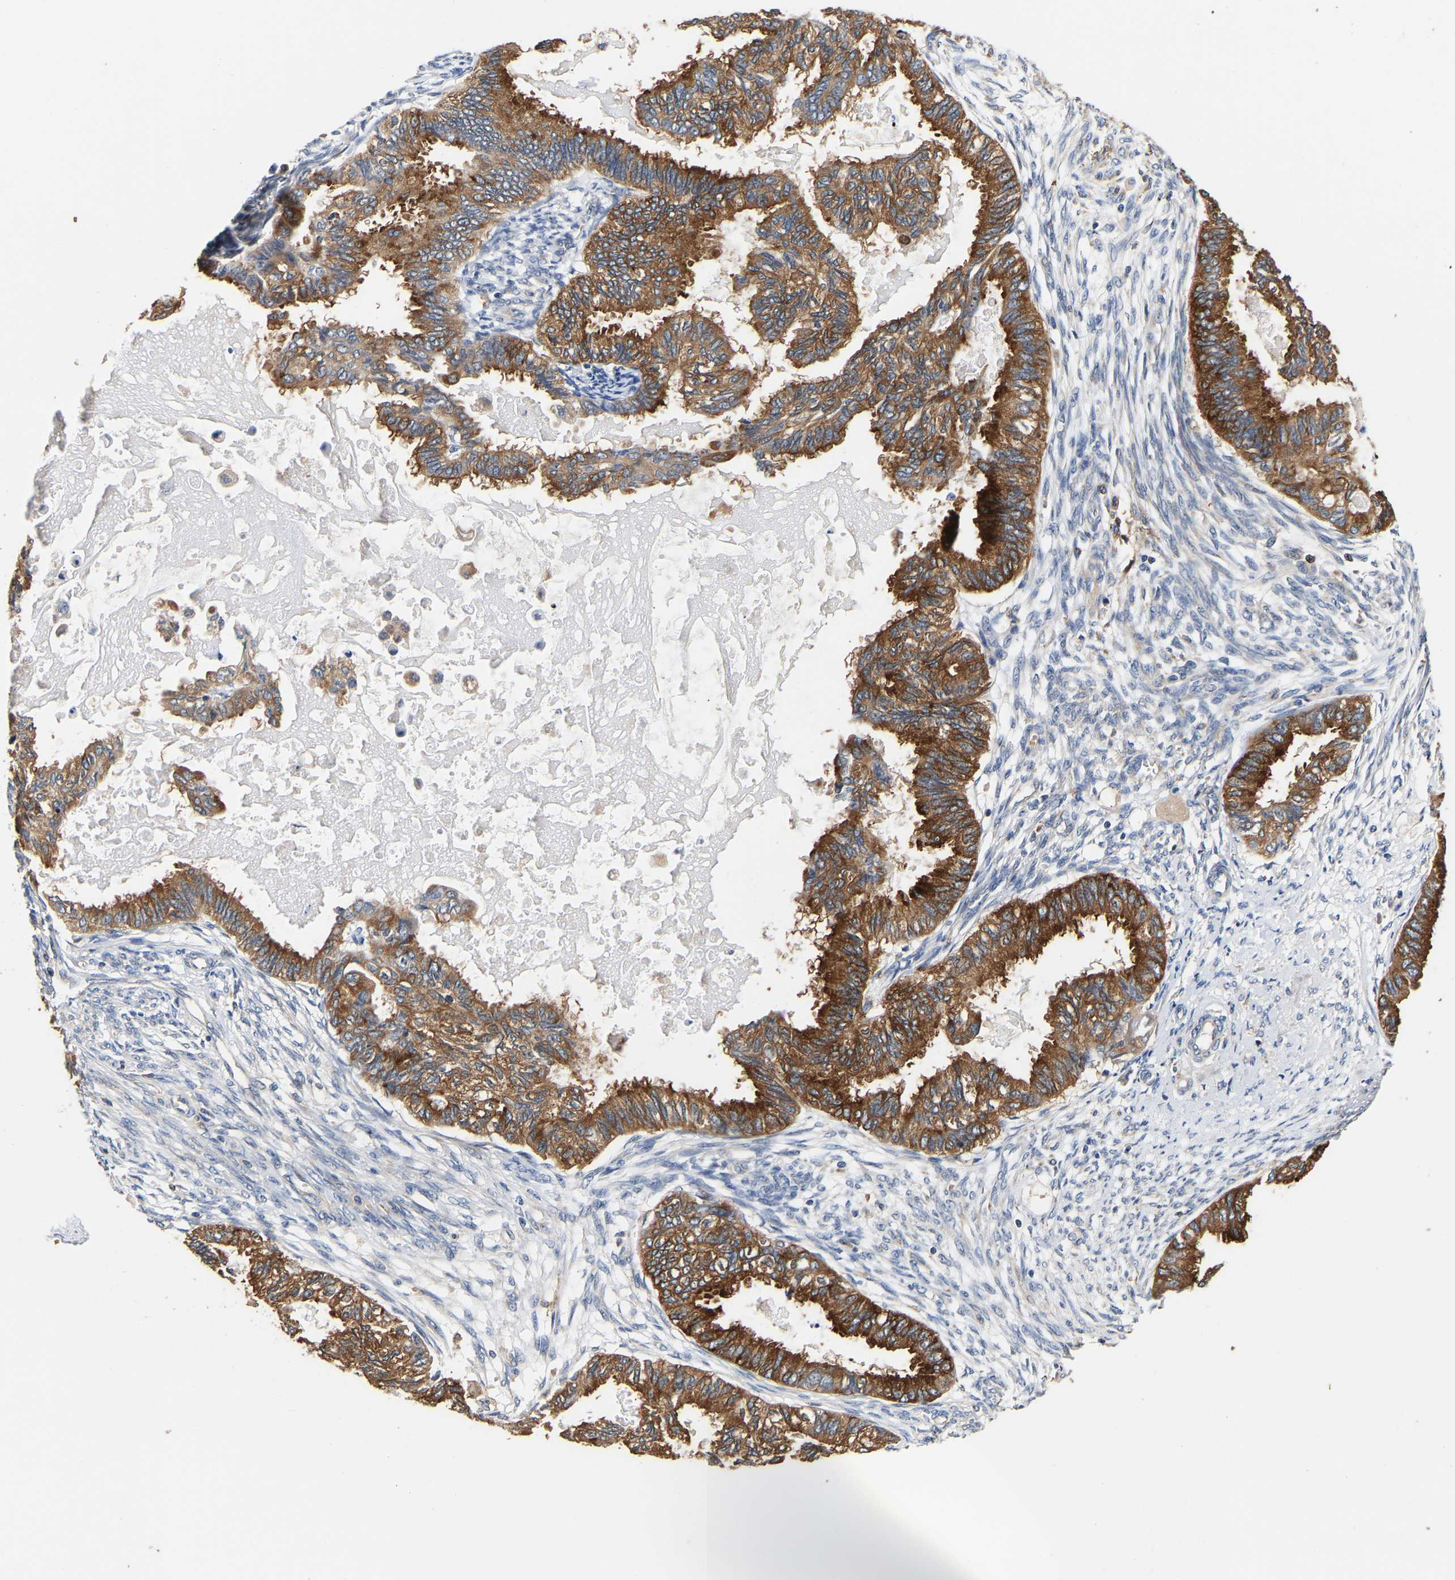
{"staining": {"intensity": "strong", "quantity": ">75%", "location": "cytoplasmic/membranous"}, "tissue": "cervical cancer", "cell_type": "Tumor cells", "image_type": "cancer", "snomed": [{"axis": "morphology", "description": "Normal tissue, NOS"}, {"axis": "morphology", "description": "Adenocarcinoma, NOS"}, {"axis": "topography", "description": "Cervix"}, {"axis": "topography", "description": "Endometrium"}], "caption": "A high amount of strong cytoplasmic/membranous positivity is identified in approximately >75% of tumor cells in adenocarcinoma (cervical) tissue.", "gene": "LRBA", "patient": {"sex": "female", "age": 86}}